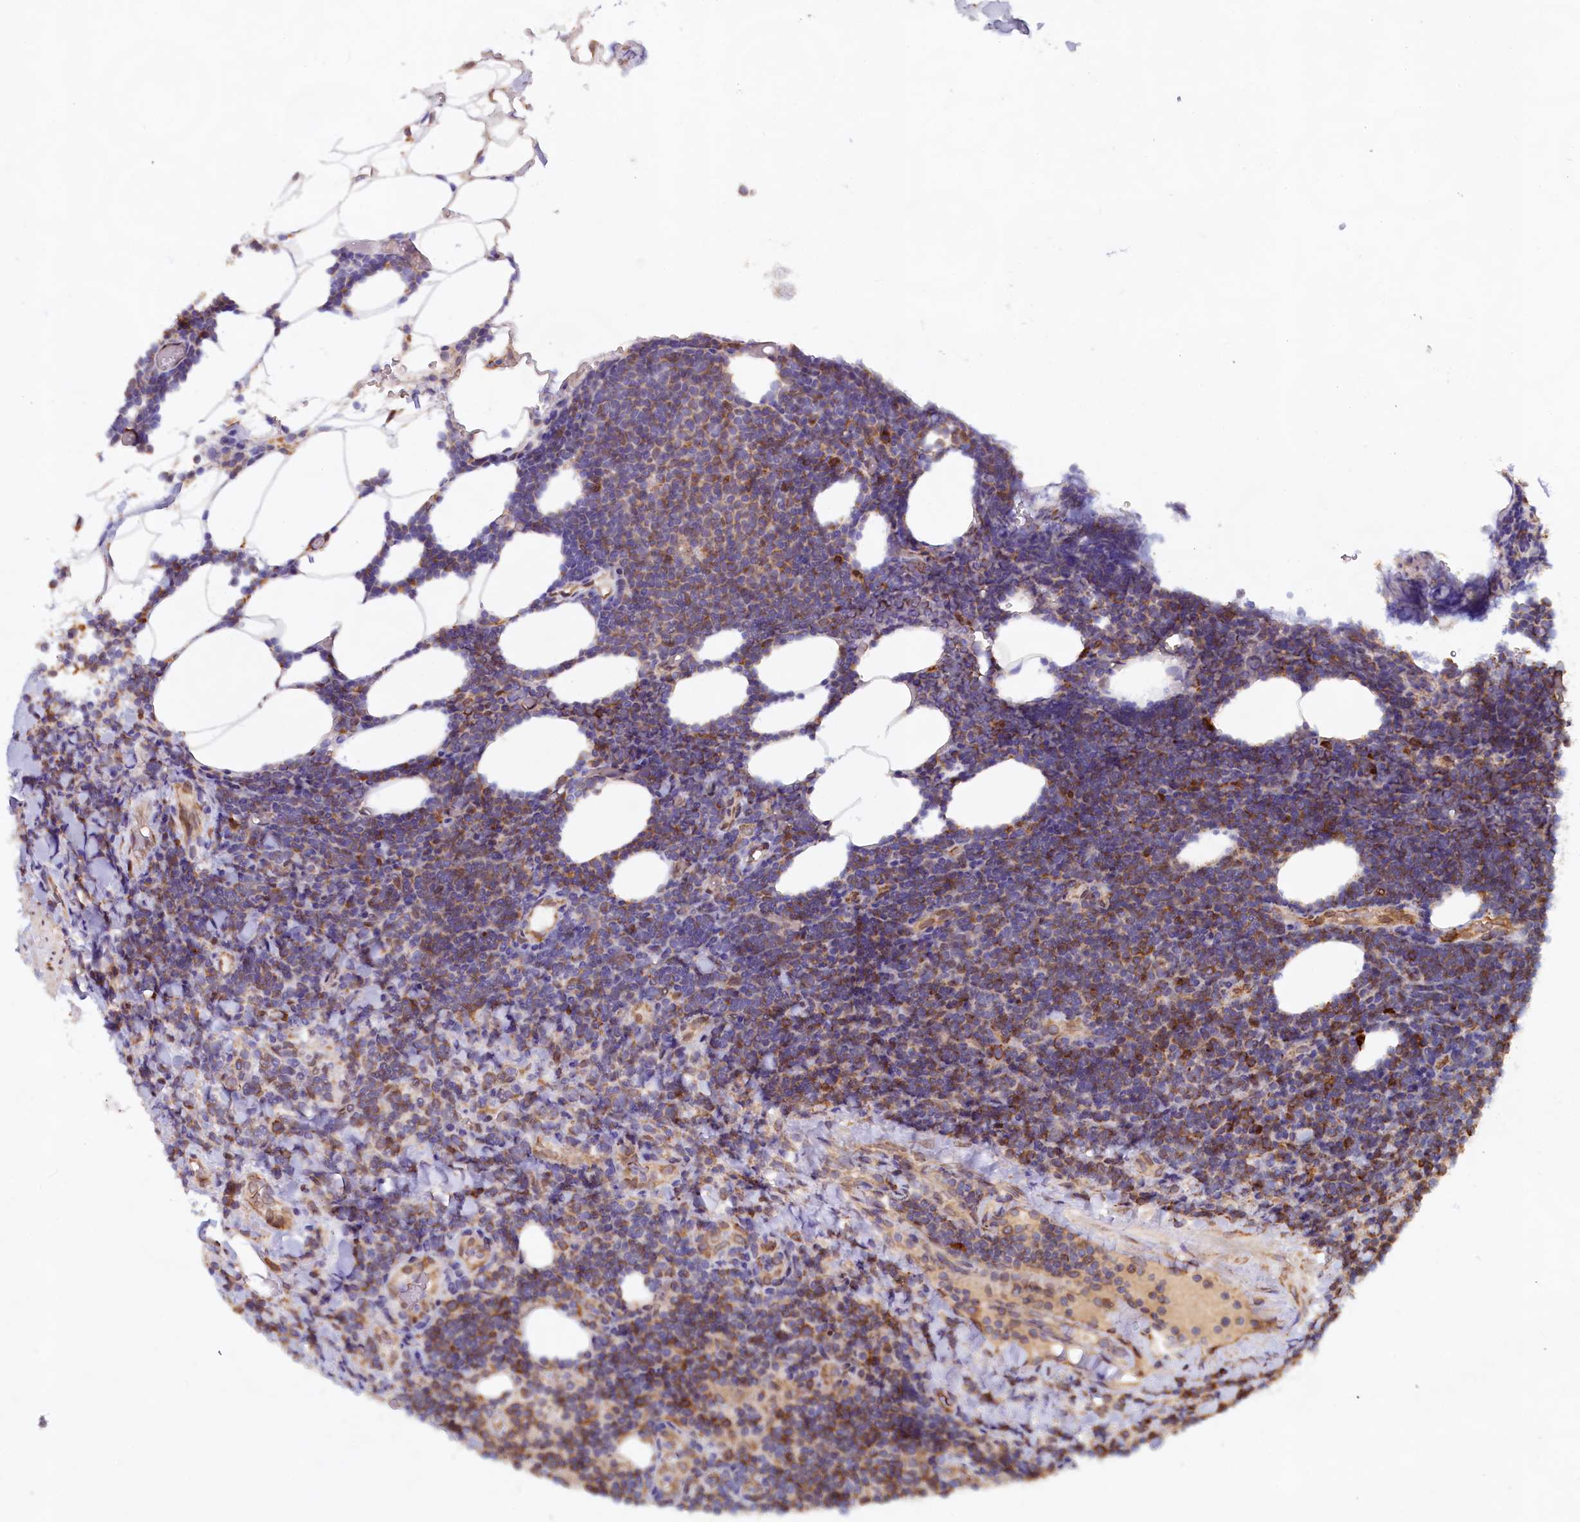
{"staining": {"intensity": "moderate", "quantity": "25%-75%", "location": "cytoplasmic/membranous"}, "tissue": "lymphoma", "cell_type": "Tumor cells", "image_type": "cancer", "snomed": [{"axis": "morphology", "description": "Malignant lymphoma, non-Hodgkin's type, Low grade"}, {"axis": "topography", "description": "Lymph node"}], "caption": "Human lymphoma stained with a protein marker exhibits moderate staining in tumor cells.", "gene": "TBC1D19", "patient": {"sex": "male", "age": 66}}